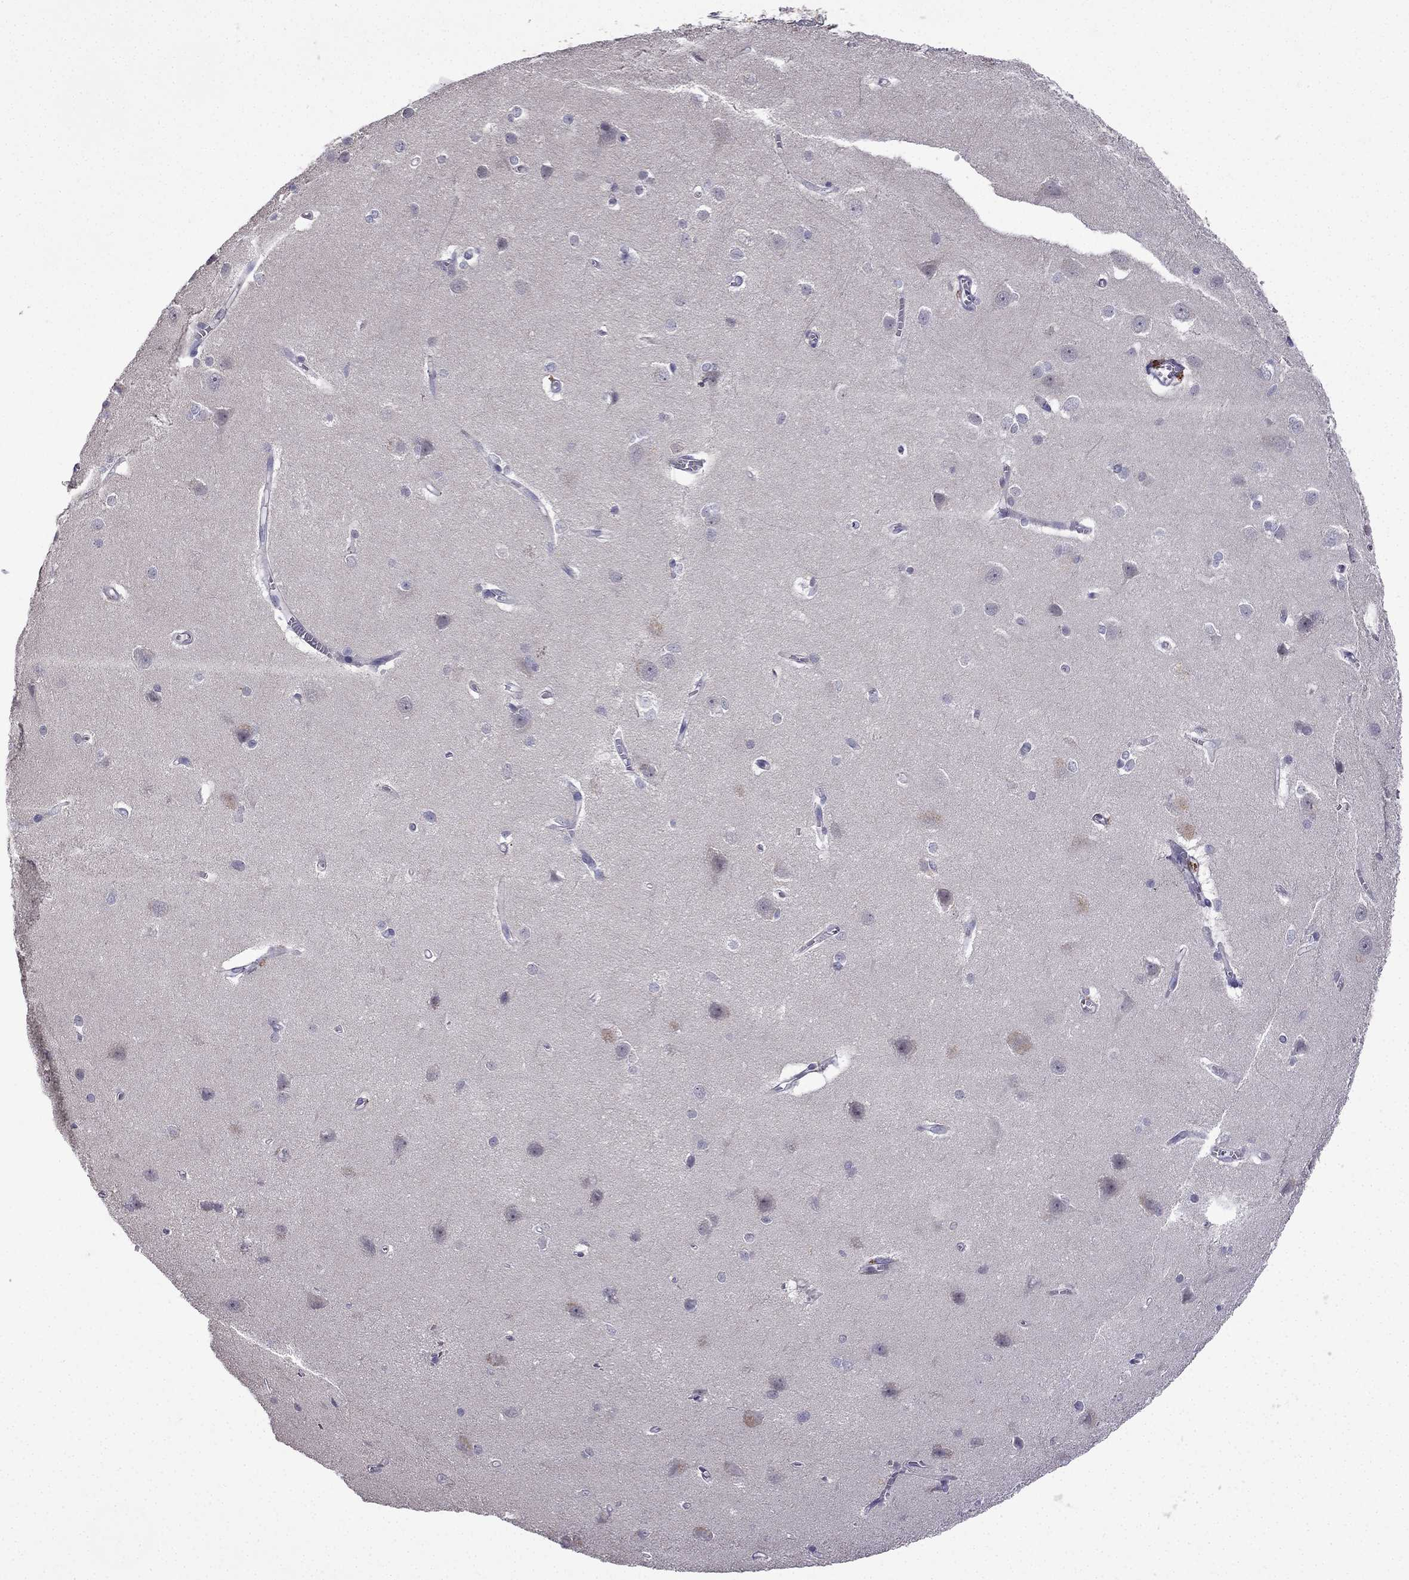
{"staining": {"intensity": "negative", "quantity": "none", "location": "none"}, "tissue": "cerebral cortex", "cell_type": "Endothelial cells", "image_type": "normal", "snomed": [{"axis": "morphology", "description": "Normal tissue, NOS"}, {"axis": "topography", "description": "Cerebral cortex"}], "caption": "The image exhibits no significant expression in endothelial cells of cerebral cortex.", "gene": "UHRF1", "patient": {"sex": "male", "age": 37}}